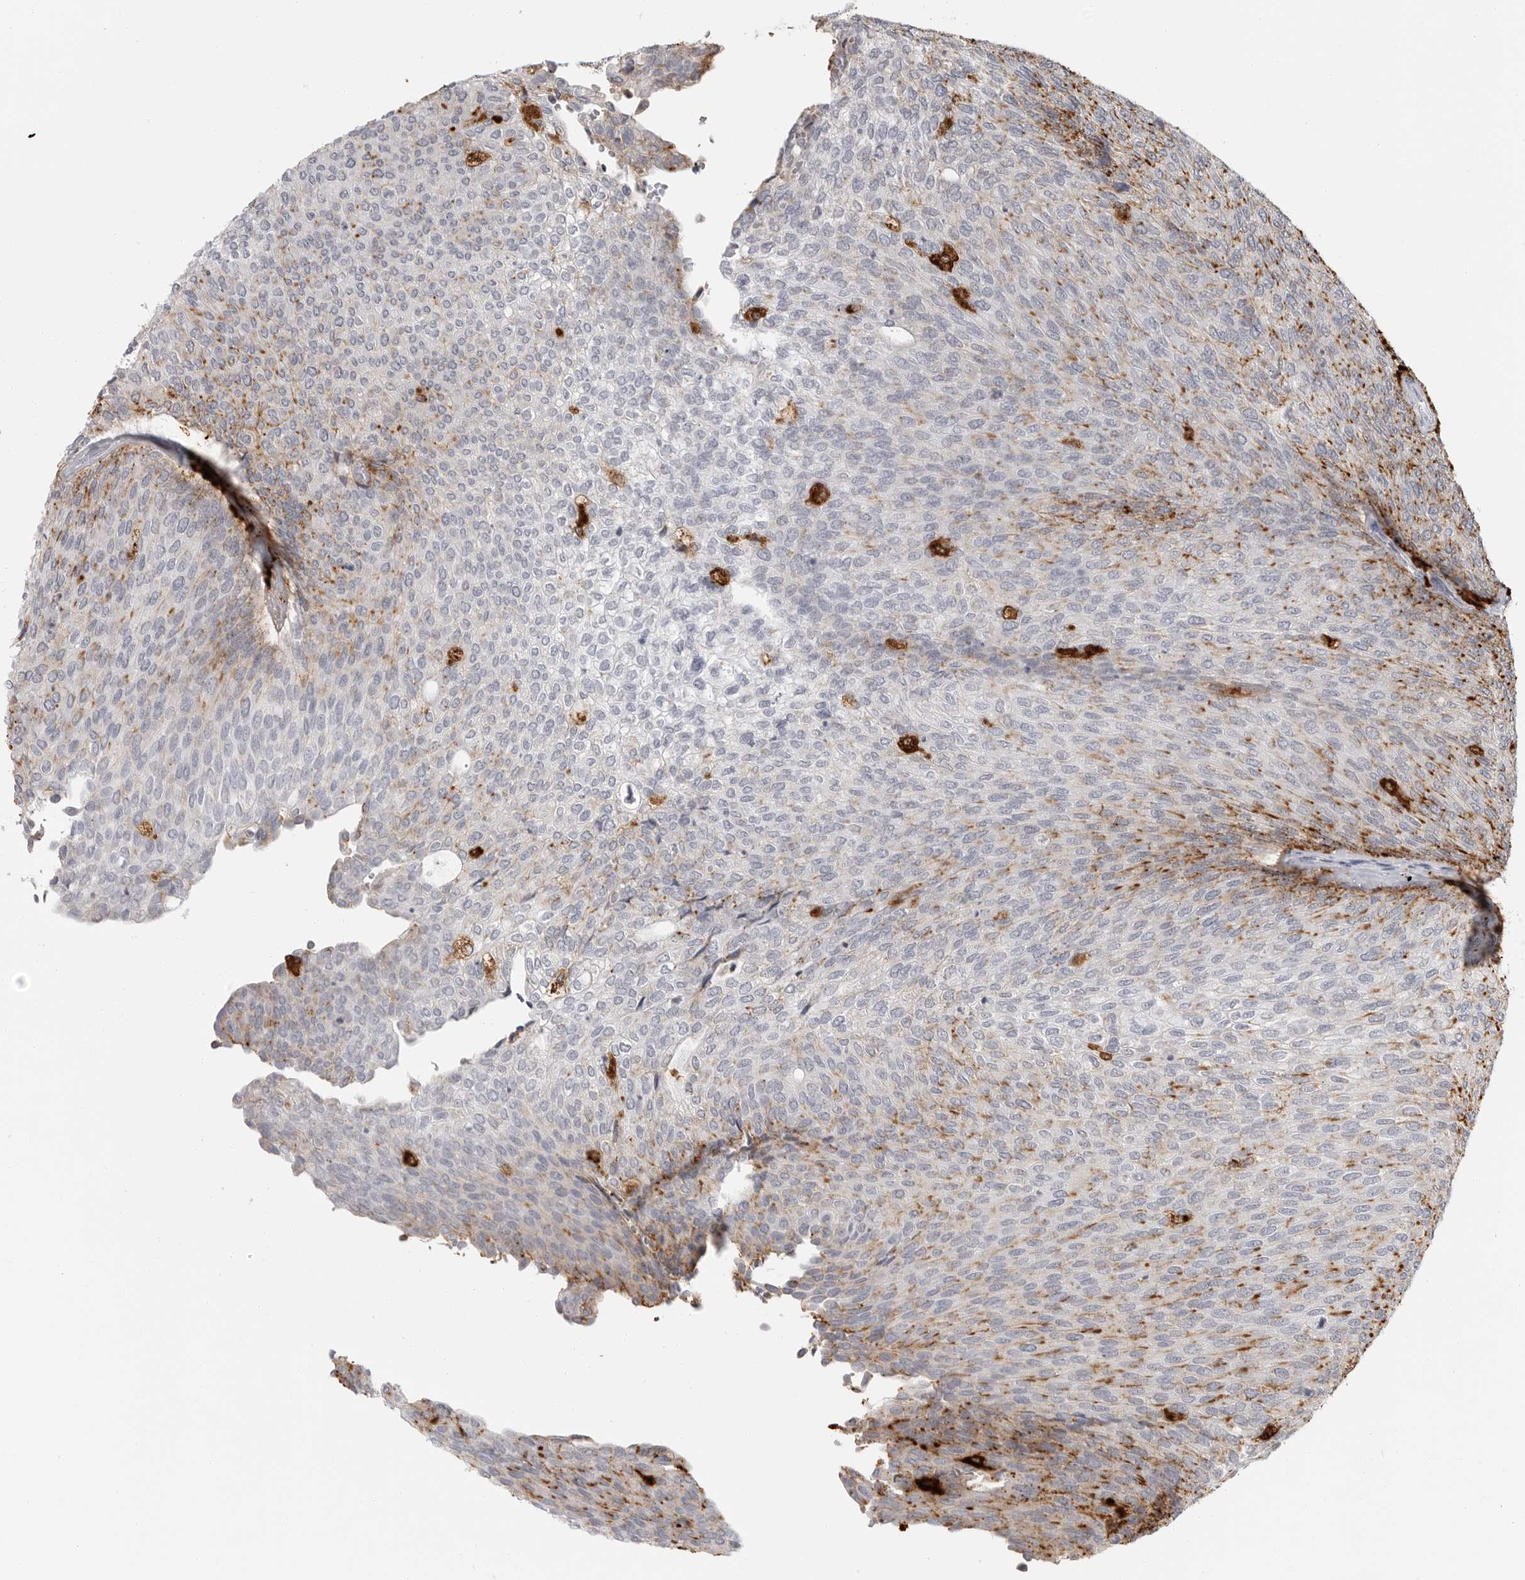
{"staining": {"intensity": "moderate", "quantity": "<25%", "location": "cytoplasmic/membranous"}, "tissue": "urothelial cancer", "cell_type": "Tumor cells", "image_type": "cancer", "snomed": [{"axis": "morphology", "description": "Urothelial carcinoma, Low grade"}, {"axis": "topography", "description": "Urinary bladder"}], "caption": "The histopathology image exhibits staining of urothelial cancer, revealing moderate cytoplasmic/membranous protein staining (brown color) within tumor cells. The staining is performed using DAB (3,3'-diaminobenzidine) brown chromogen to label protein expression. The nuclei are counter-stained blue using hematoxylin.", "gene": "IFI30", "patient": {"sex": "female", "age": 79}}